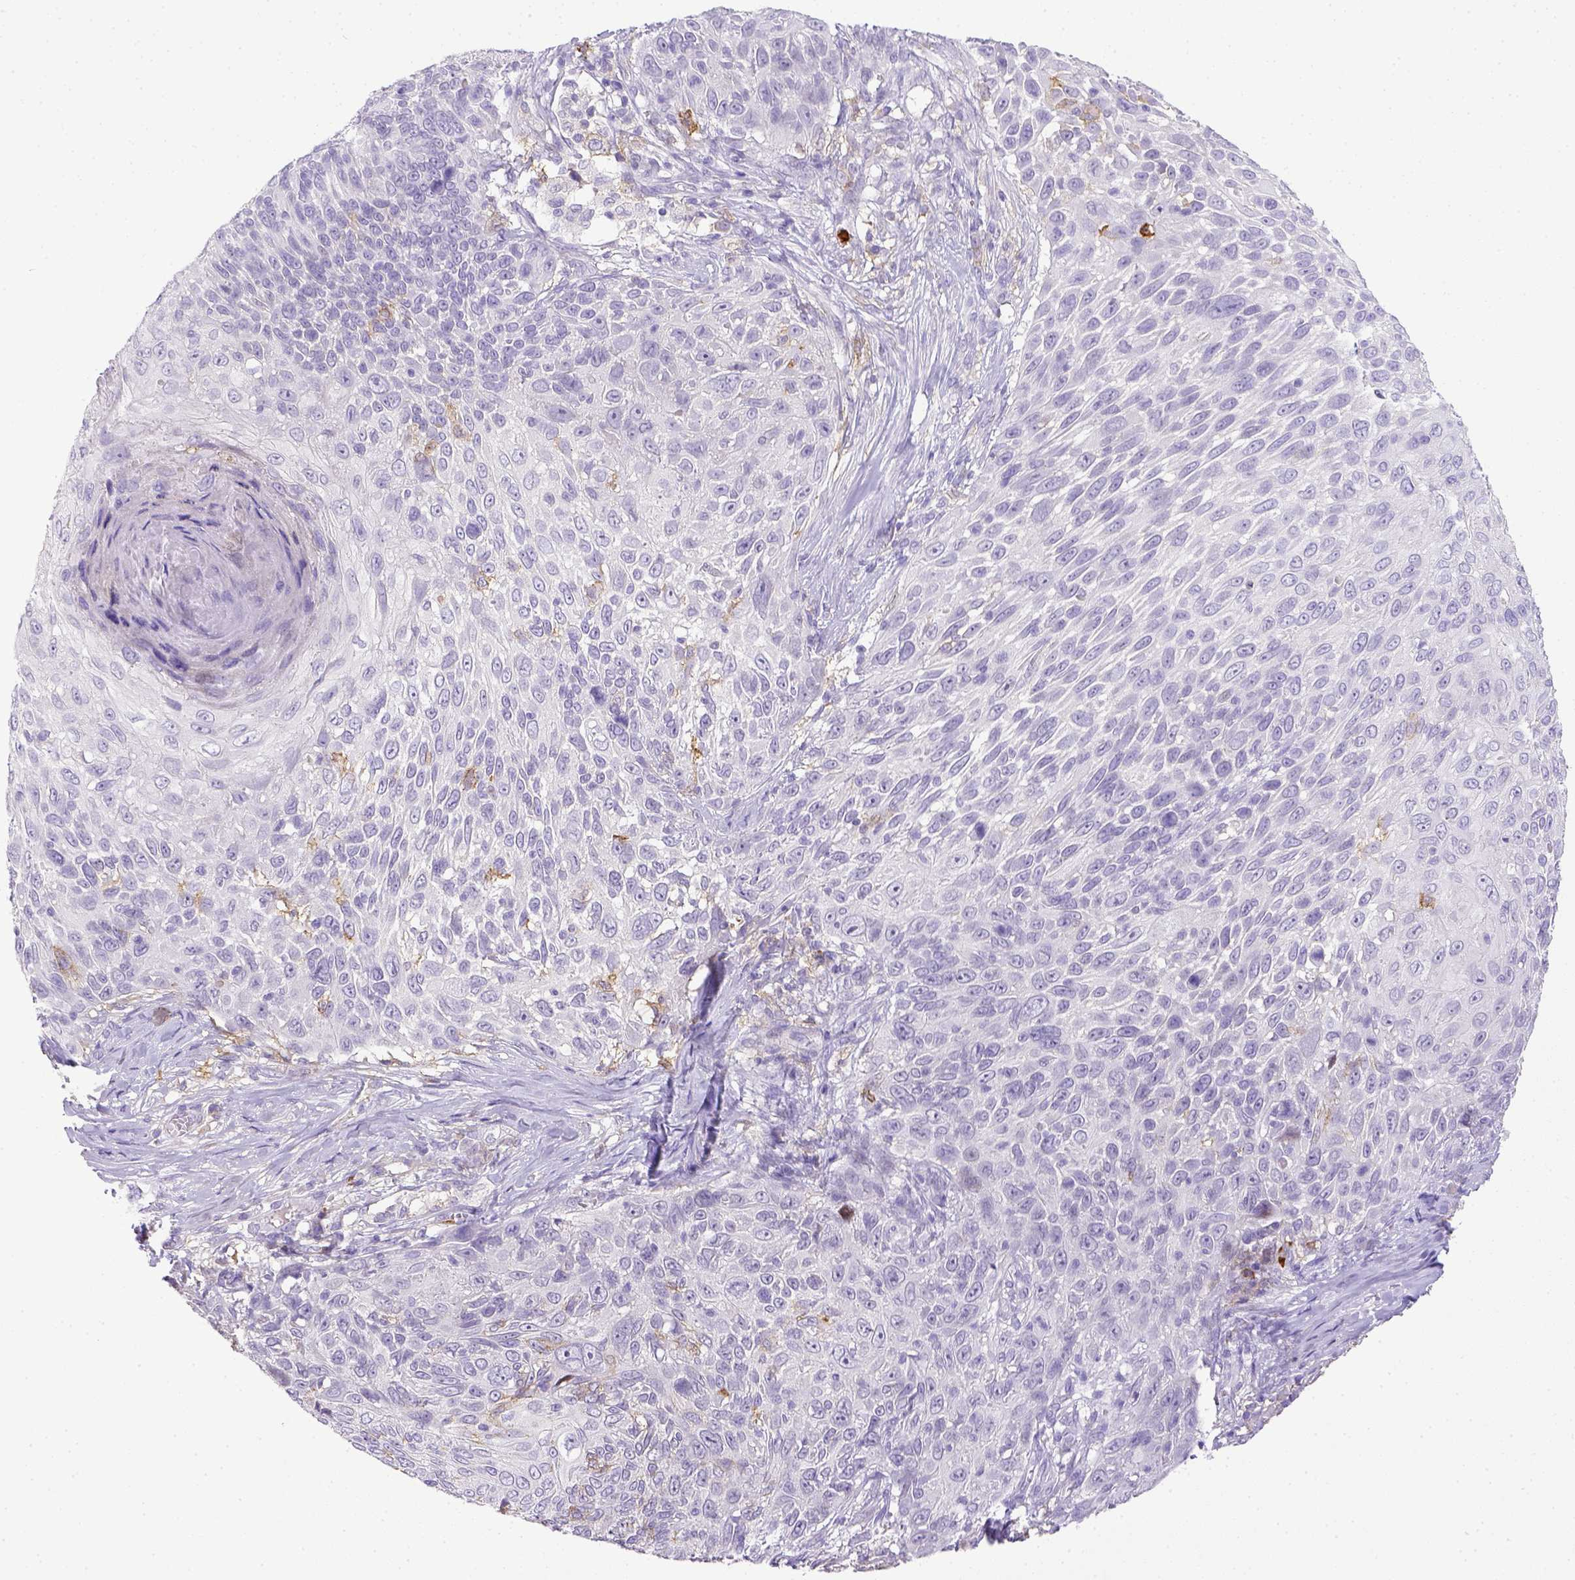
{"staining": {"intensity": "negative", "quantity": "none", "location": "none"}, "tissue": "skin cancer", "cell_type": "Tumor cells", "image_type": "cancer", "snomed": [{"axis": "morphology", "description": "Squamous cell carcinoma, NOS"}, {"axis": "topography", "description": "Skin"}], "caption": "High power microscopy image of an IHC photomicrograph of skin squamous cell carcinoma, revealing no significant expression in tumor cells.", "gene": "ITGAM", "patient": {"sex": "male", "age": 92}}